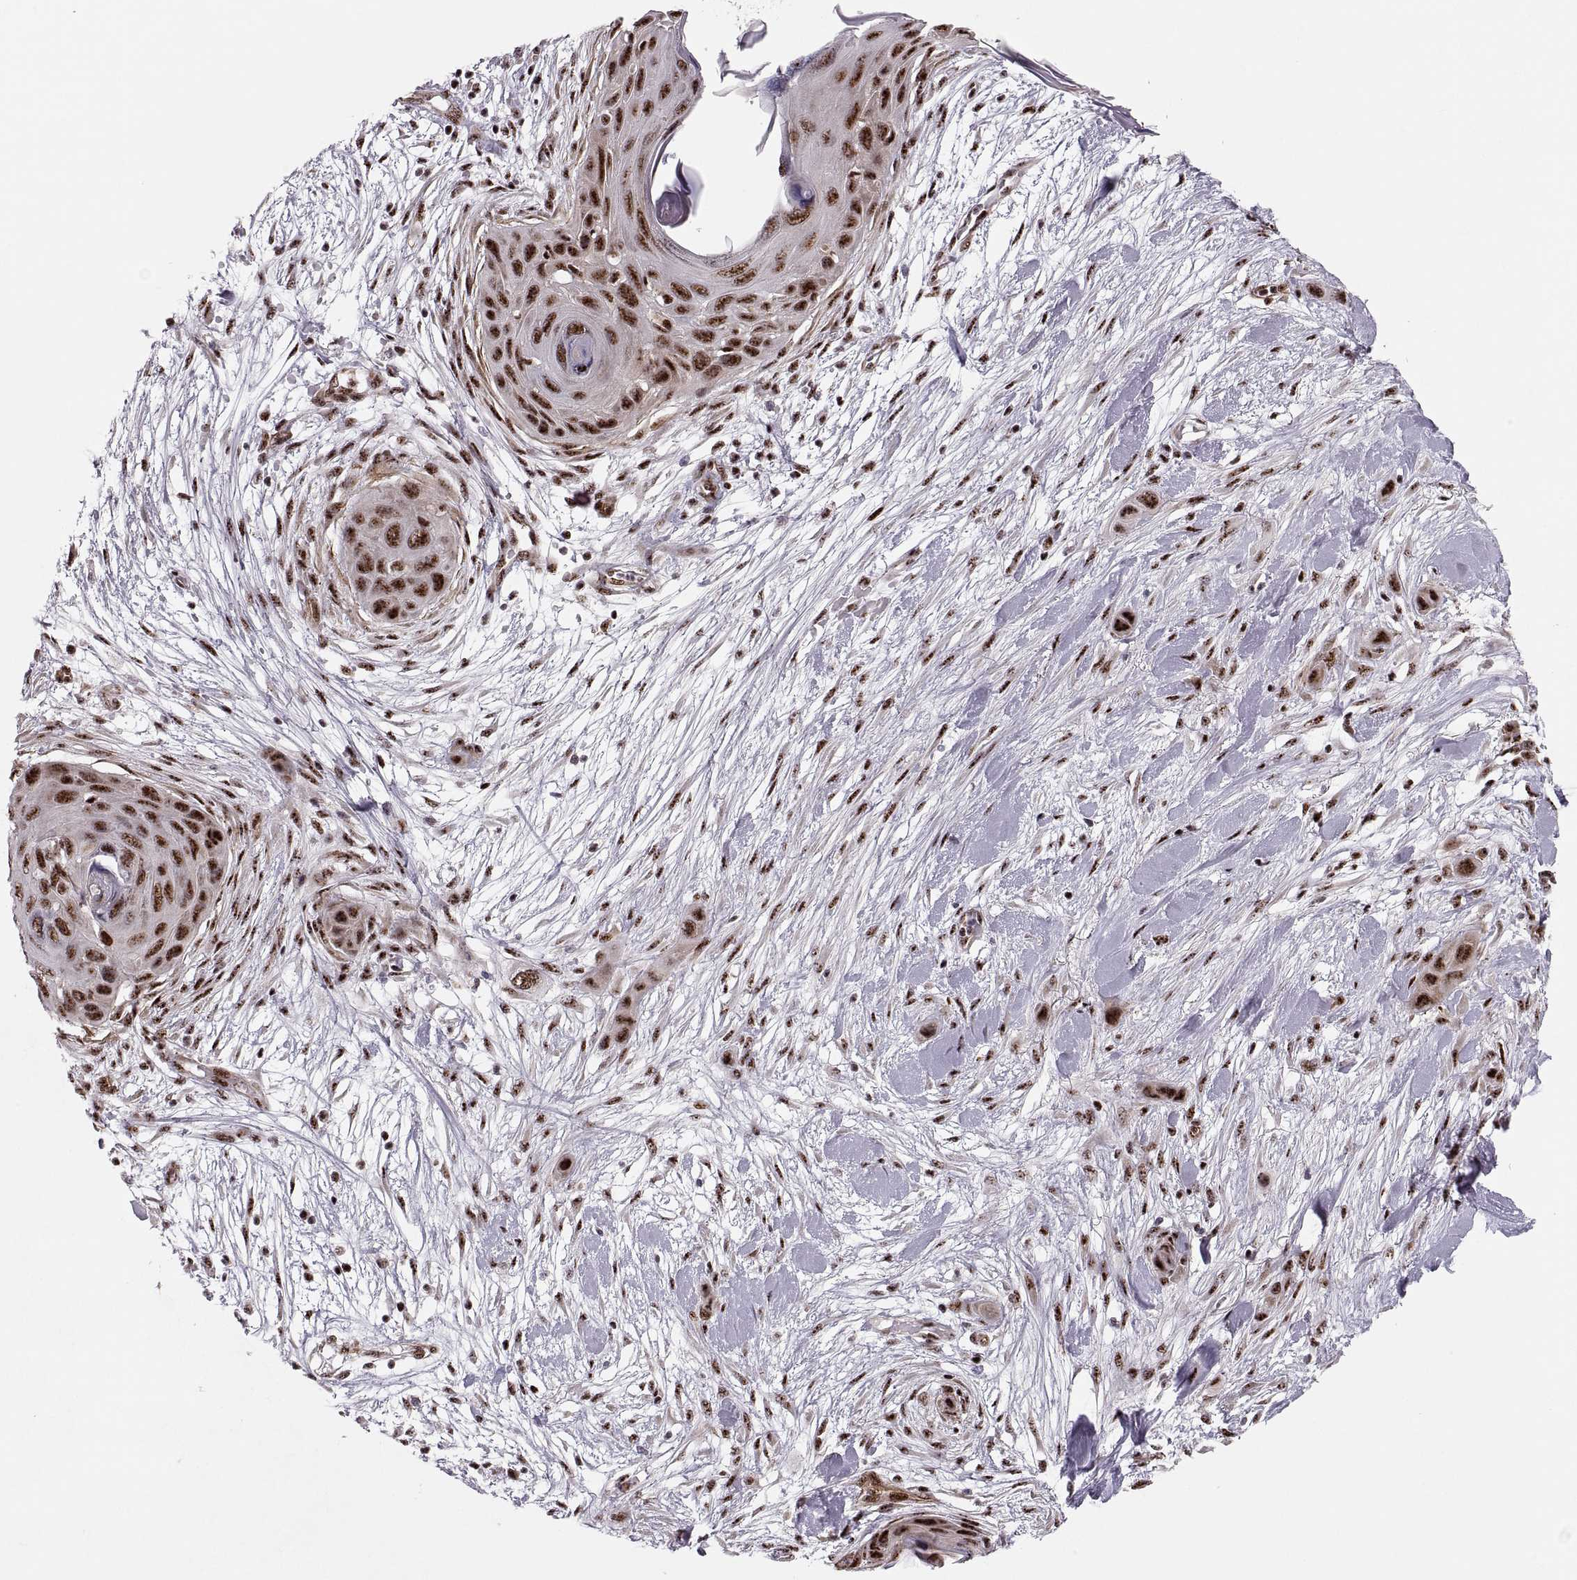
{"staining": {"intensity": "strong", "quantity": ">75%", "location": "nuclear"}, "tissue": "skin cancer", "cell_type": "Tumor cells", "image_type": "cancer", "snomed": [{"axis": "morphology", "description": "Squamous cell carcinoma, NOS"}, {"axis": "topography", "description": "Skin"}], "caption": "Strong nuclear expression for a protein is seen in about >75% of tumor cells of skin cancer using IHC.", "gene": "ZCCHC17", "patient": {"sex": "male", "age": 79}}